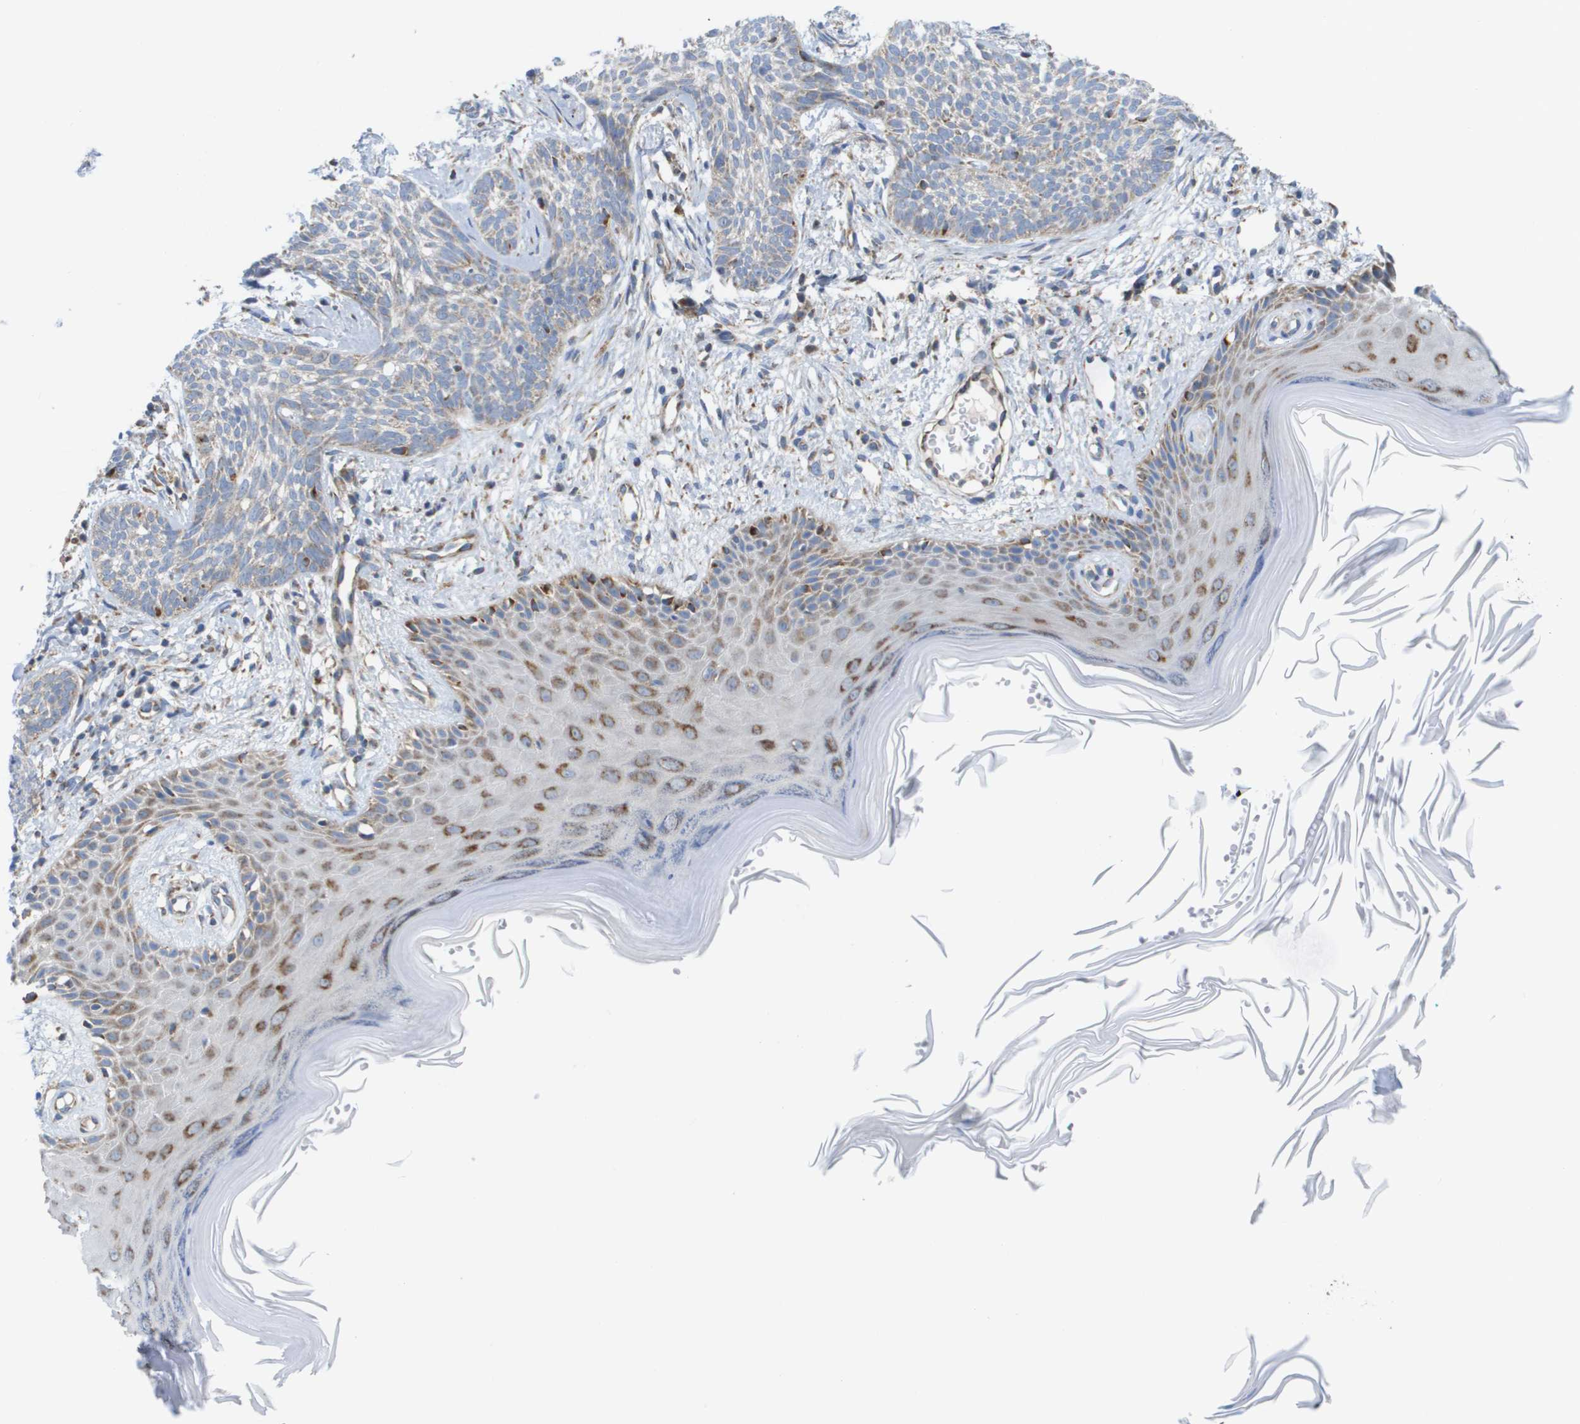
{"staining": {"intensity": "weak", "quantity": "<25%", "location": "cytoplasmic/membranous"}, "tissue": "skin cancer", "cell_type": "Tumor cells", "image_type": "cancer", "snomed": [{"axis": "morphology", "description": "Basal cell carcinoma"}, {"axis": "topography", "description": "Skin"}], "caption": "IHC photomicrograph of skin cancer stained for a protein (brown), which reveals no staining in tumor cells.", "gene": "FIS1", "patient": {"sex": "female", "age": 59}}